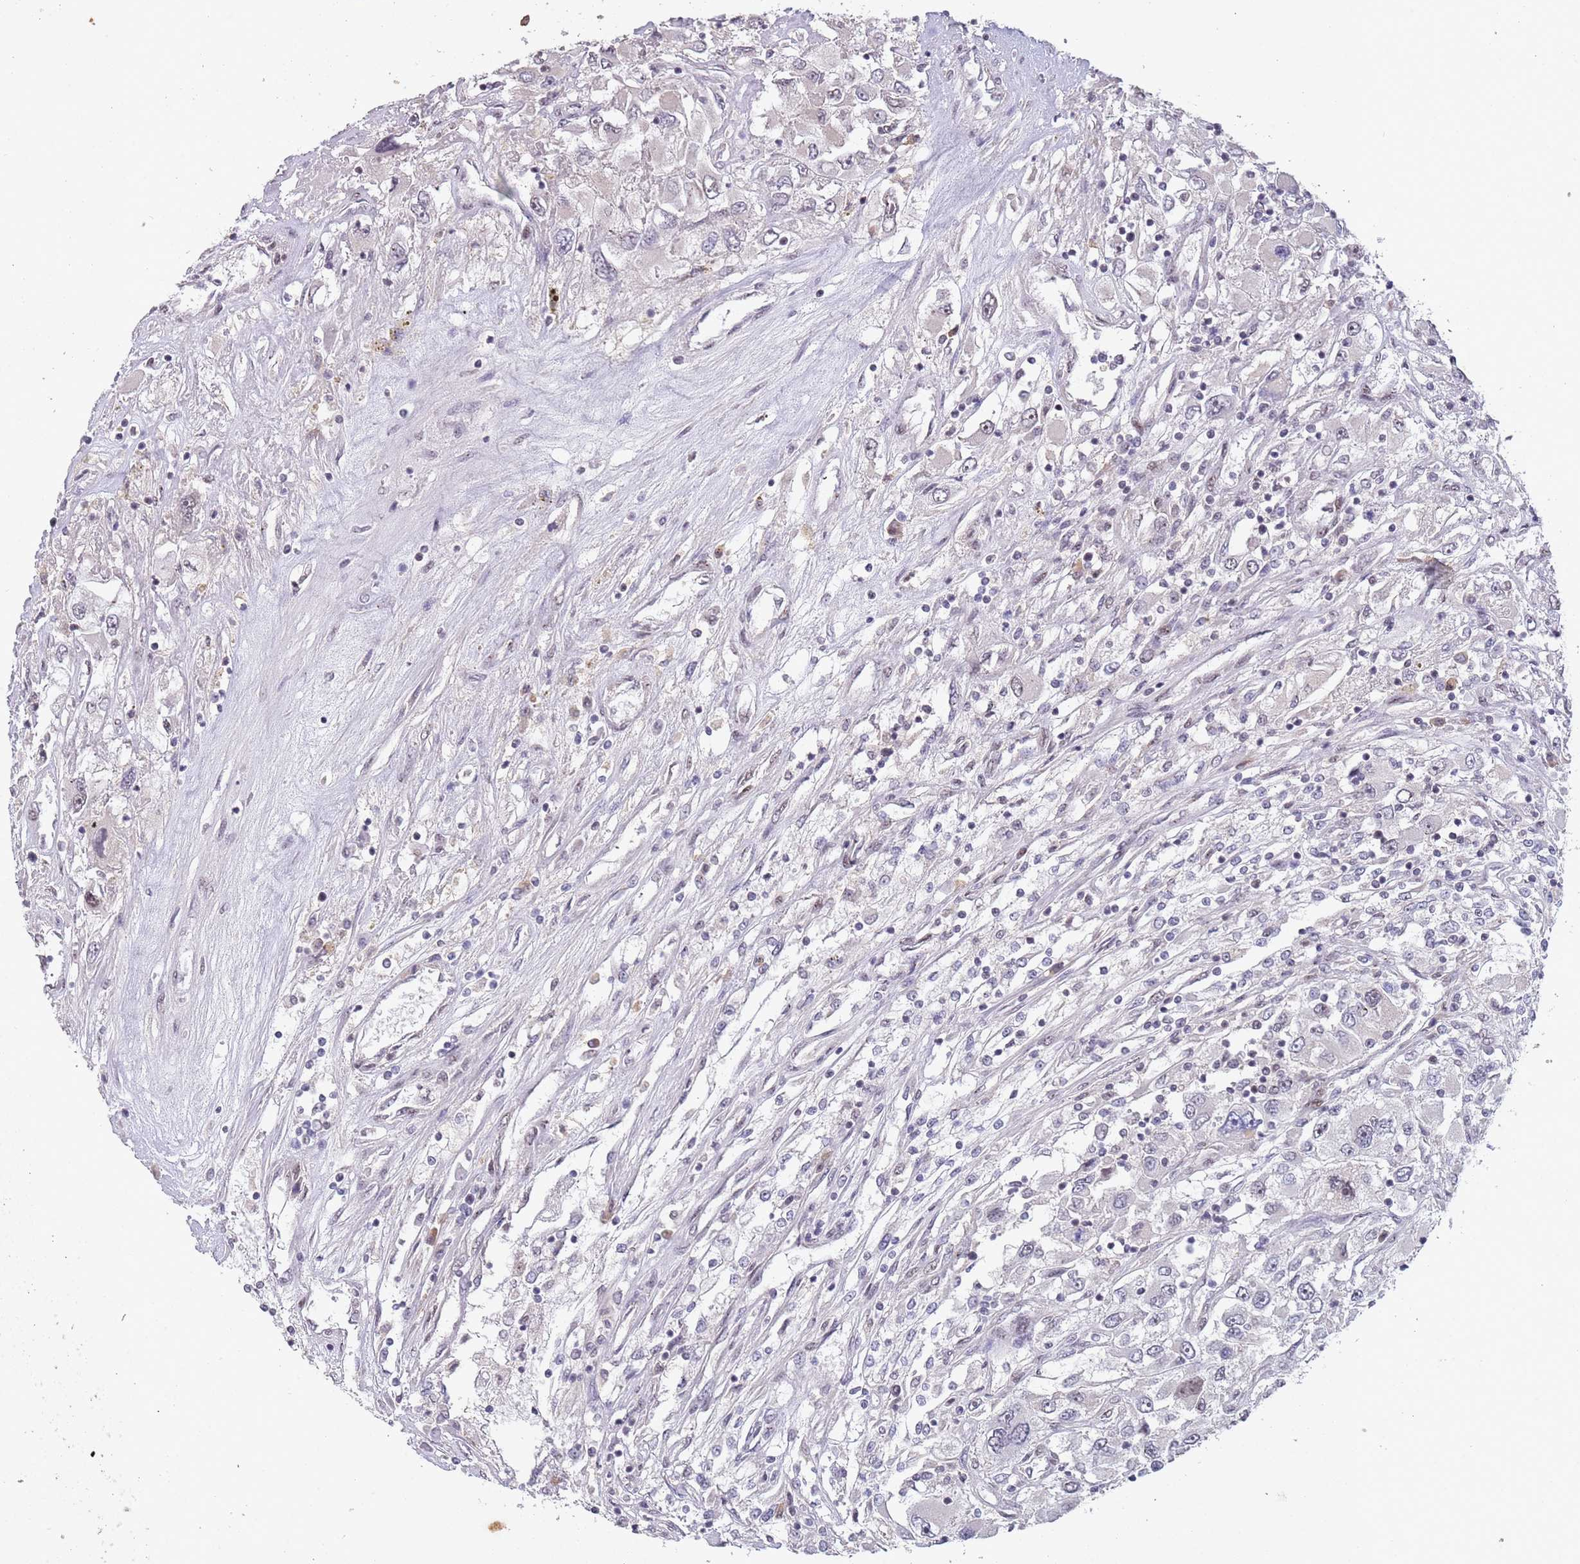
{"staining": {"intensity": "negative", "quantity": "none", "location": "none"}, "tissue": "renal cancer", "cell_type": "Tumor cells", "image_type": "cancer", "snomed": [{"axis": "morphology", "description": "Adenocarcinoma, NOS"}, {"axis": "topography", "description": "Kidney"}], "caption": "Human adenocarcinoma (renal) stained for a protein using immunohistochemistry (IHC) exhibits no expression in tumor cells.", "gene": "CIZ1", "patient": {"sex": "female", "age": 52}}